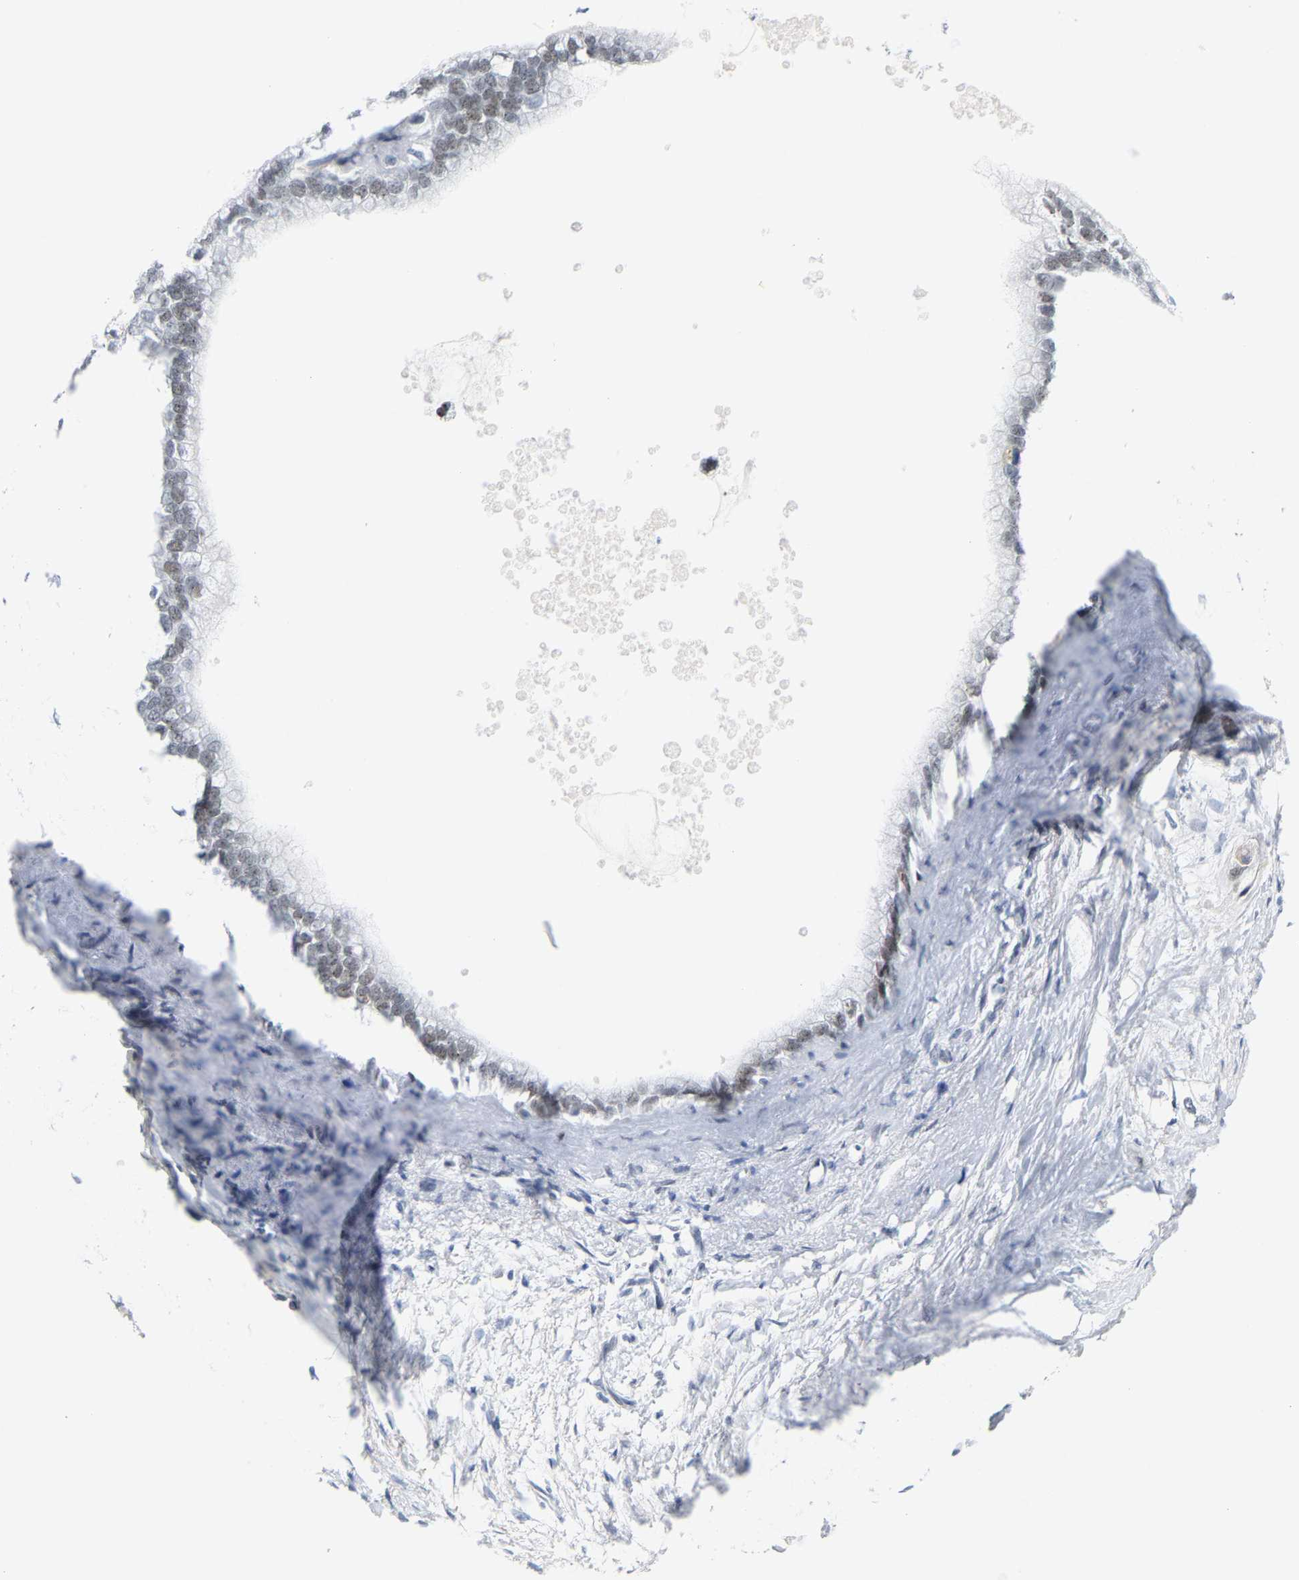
{"staining": {"intensity": "weak", "quantity": "<25%", "location": "nuclear"}, "tissue": "pancreatic cancer", "cell_type": "Tumor cells", "image_type": "cancer", "snomed": [{"axis": "morphology", "description": "Adenocarcinoma, NOS"}, {"axis": "topography", "description": "Pancreas"}], "caption": "Human pancreatic cancer (adenocarcinoma) stained for a protein using immunohistochemistry (IHC) displays no staining in tumor cells.", "gene": "FAM180A", "patient": {"sex": "male", "age": 74}}